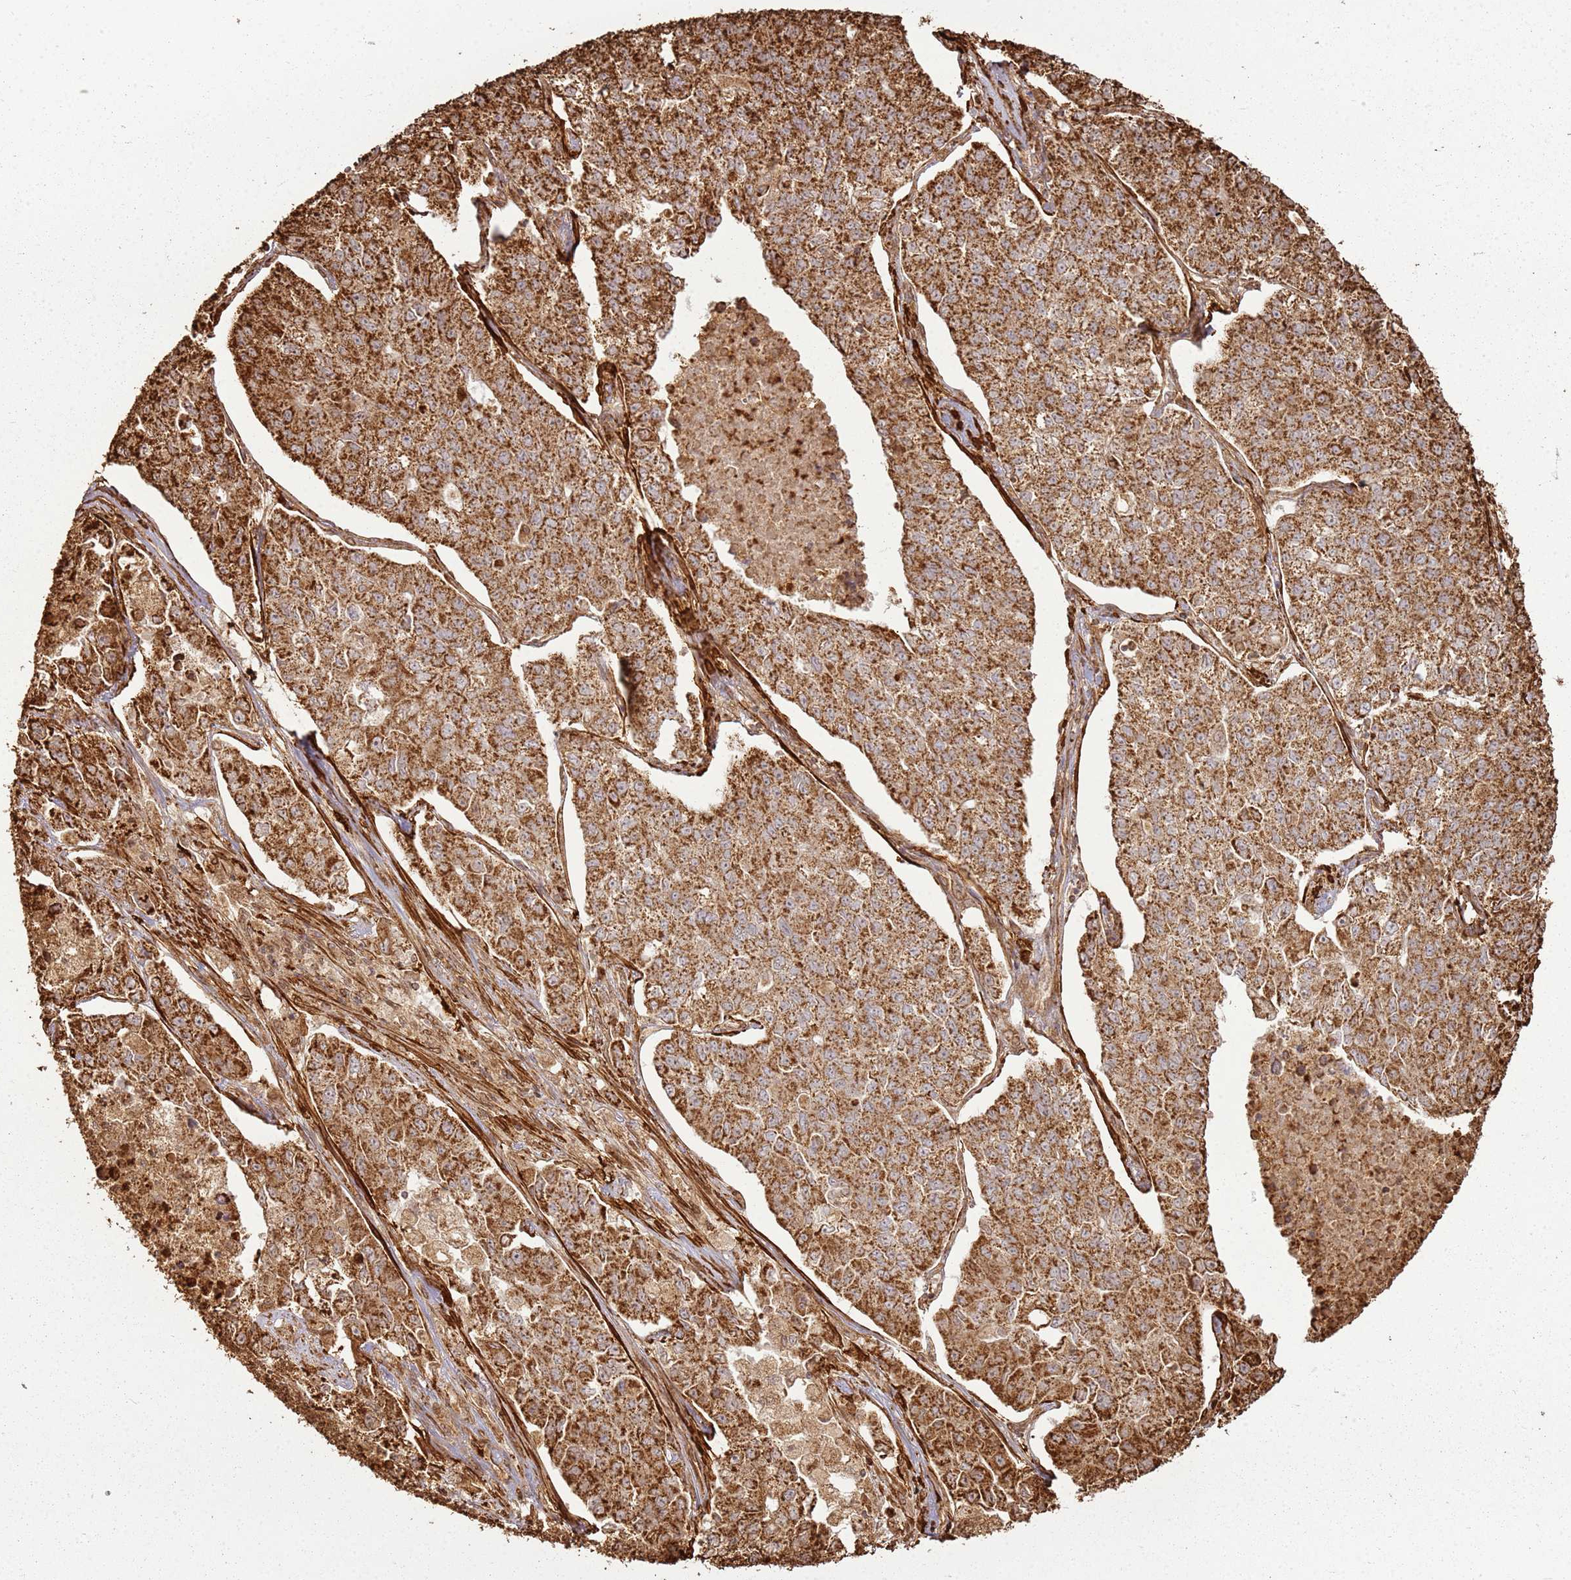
{"staining": {"intensity": "strong", "quantity": ">75%", "location": "cytoplasmic/membranous"}, "tissue": "lung cancer", "cell_type": "Tumor cells", "image_type": "cancer", "snomed": [{"axis": "morphology", "description": "Adenocarcinoma, NOS"}, {"axis": "topography", "description": "Lung"}], "caption": "A brown stain labels strong cytoplasmic/membranous expression of a protein in lung cancer tumor cells.", "gene": "DDX59", "patient": {"sex": "male", "age": 49}}